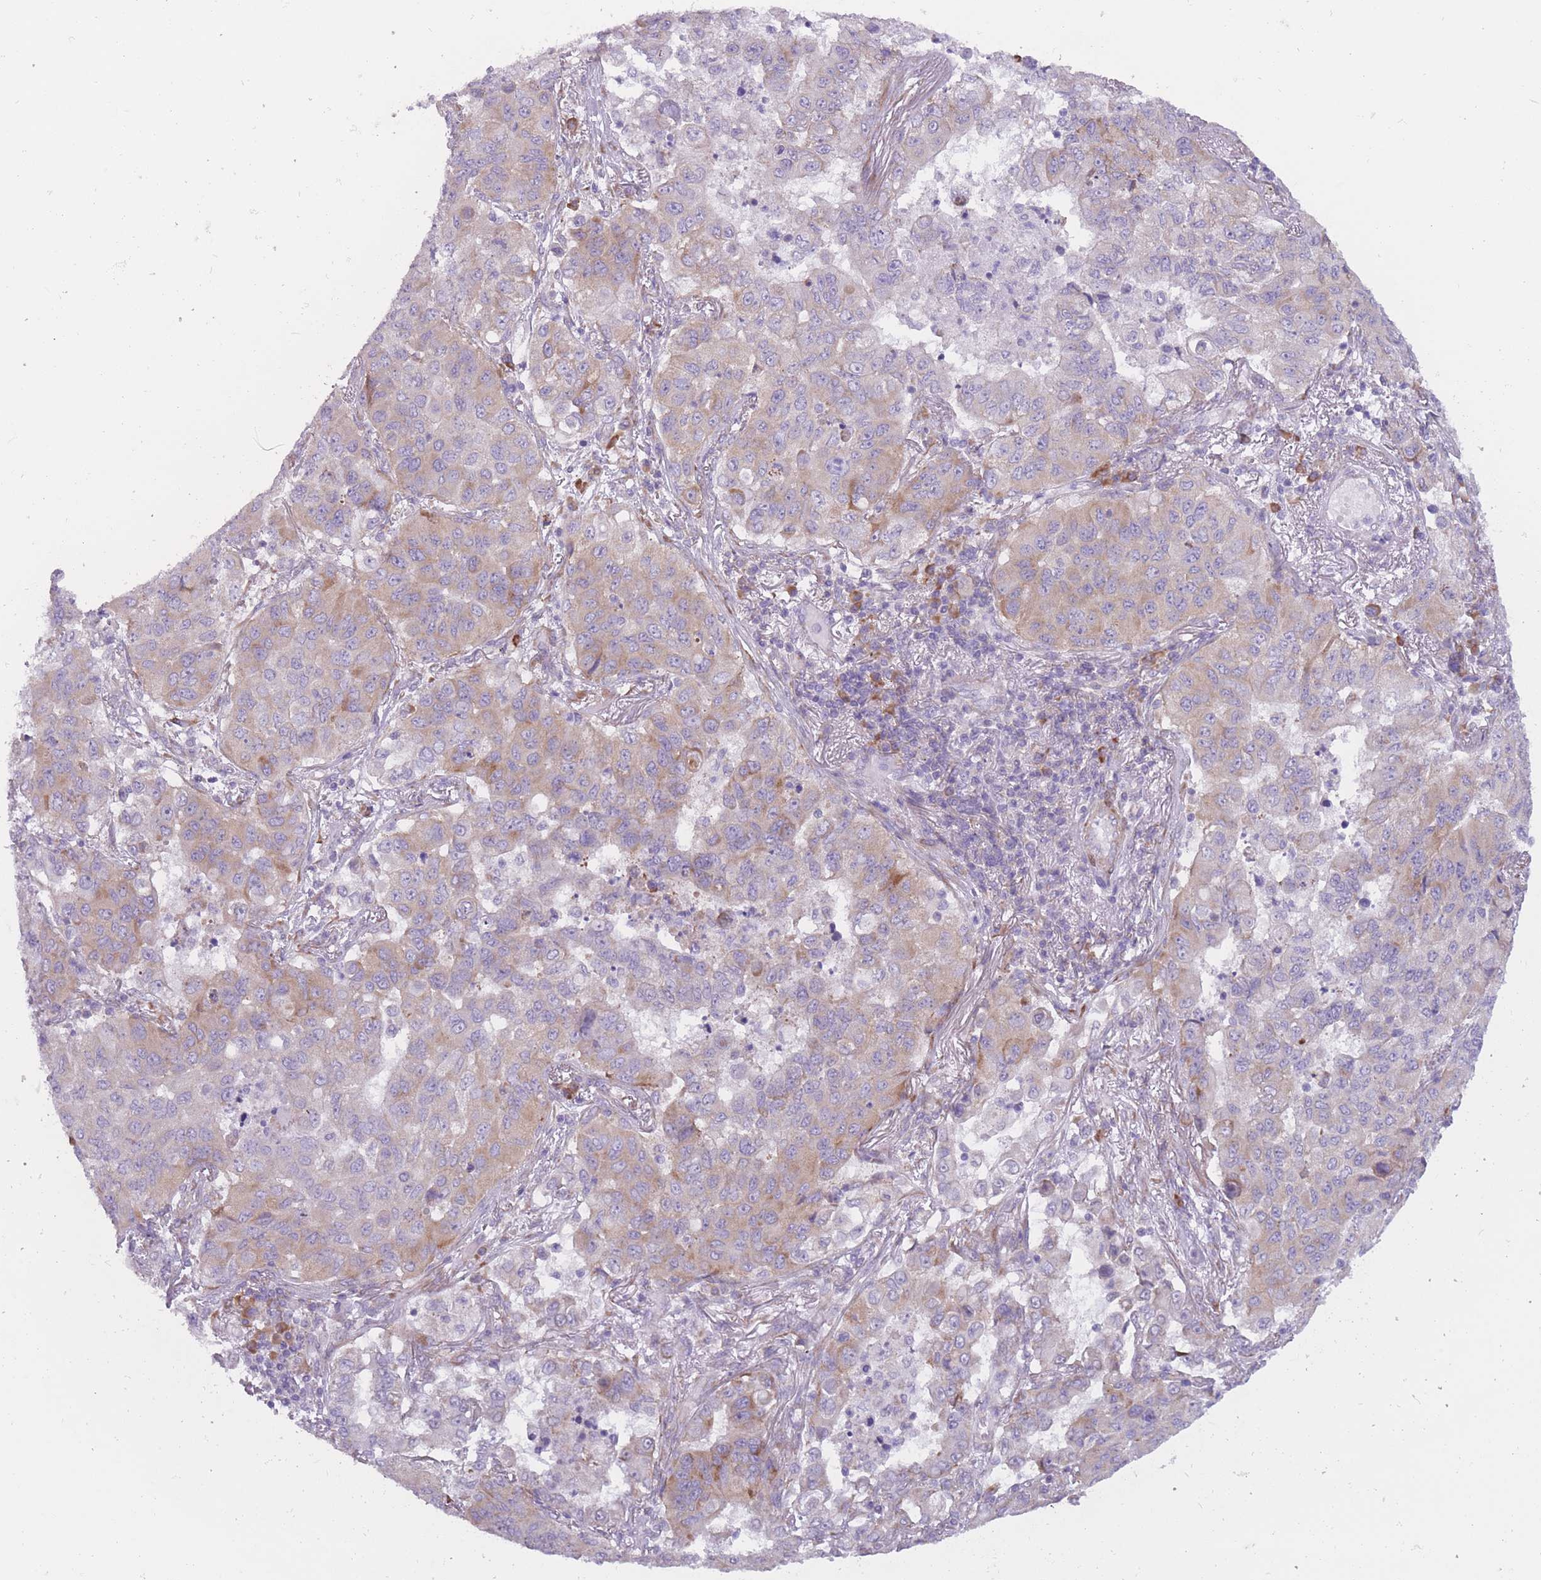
{"staining": {"intensity": "weak", "quantity": "25%-75%", "location": "cytoplasmic/membranous"}, "tissue": "lung cancer", "cell_type": "Tumor cells", "image_type": "cancer", "snomed": [{"axis": "morphology", "description": "Squamous cell carcinoma, NOS"}, {"axis": "topography", "description": "Lung"}], "caption": "This image reveals lung cancer (squamous cell carcinoma) stained with immunohistochemistry to label a protein in brown. The cytoplasmic/membranous of tumor cells show weak positivity for the protein. Nuclei are counter-stained blue.", "gene": "RPL18", "patient": {"sex": "male", "age": 74}}